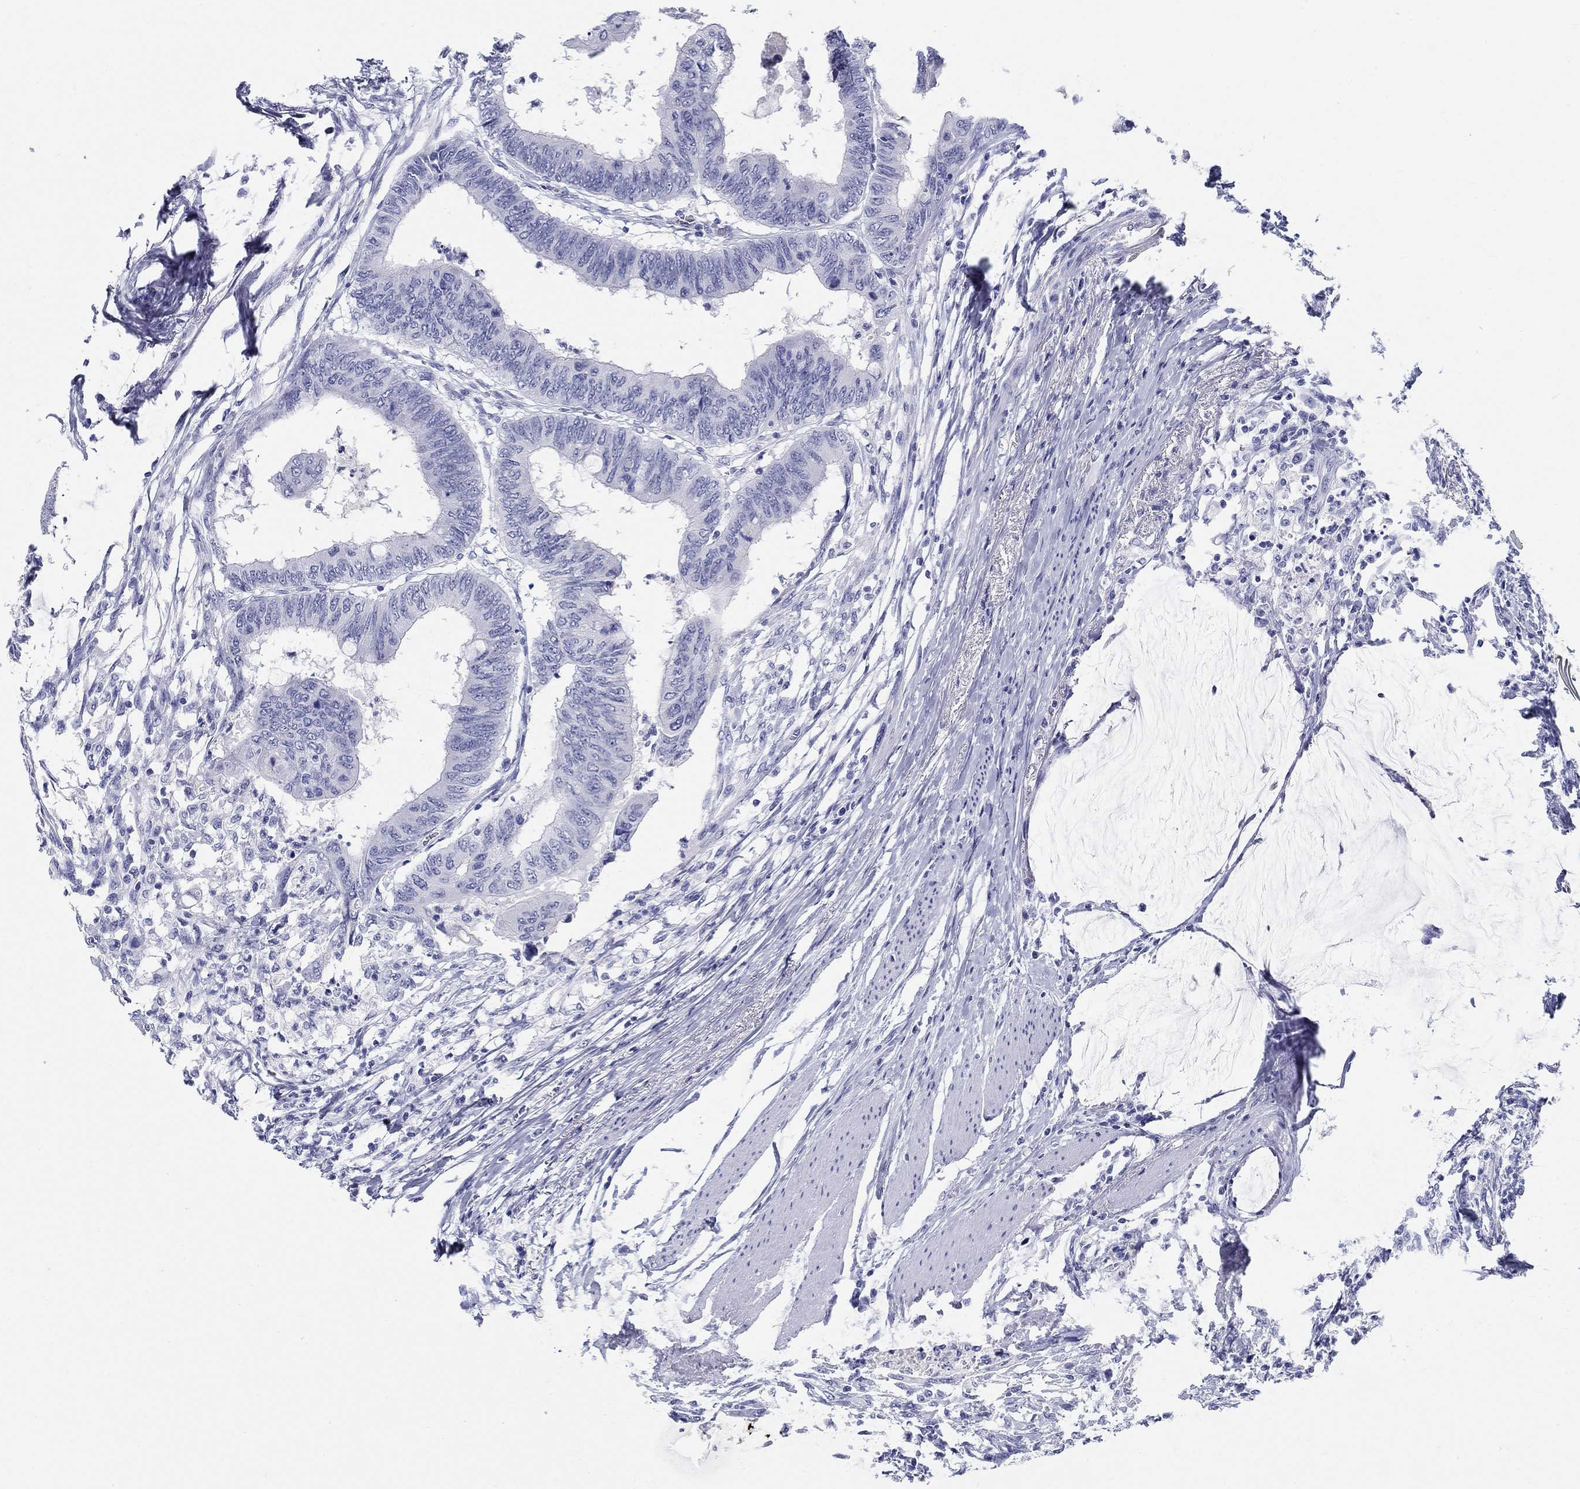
{"staining": {"intensity": "negative", "quantity": "none", "location": "none"}, "tissue": "colorectal cancer", "cell_type": "Tumor cells", "image_type": "cancer", "snomed": [{"axis": "morphology", "description": "Normal tissue, NOS"}, {"axis": "morphology", "description": "Adenocarcinoma, NOS"}, {"axis": "topography", "description": "Rectum"}, {"axis": "topography", "description": "Peripheral nerve tissue"}], "caption": "Tumor cells are negative for brown protein staining in colorectal cancer.", "gene": "LAMP5", "patient": {"sex": "male", "age": 92}}